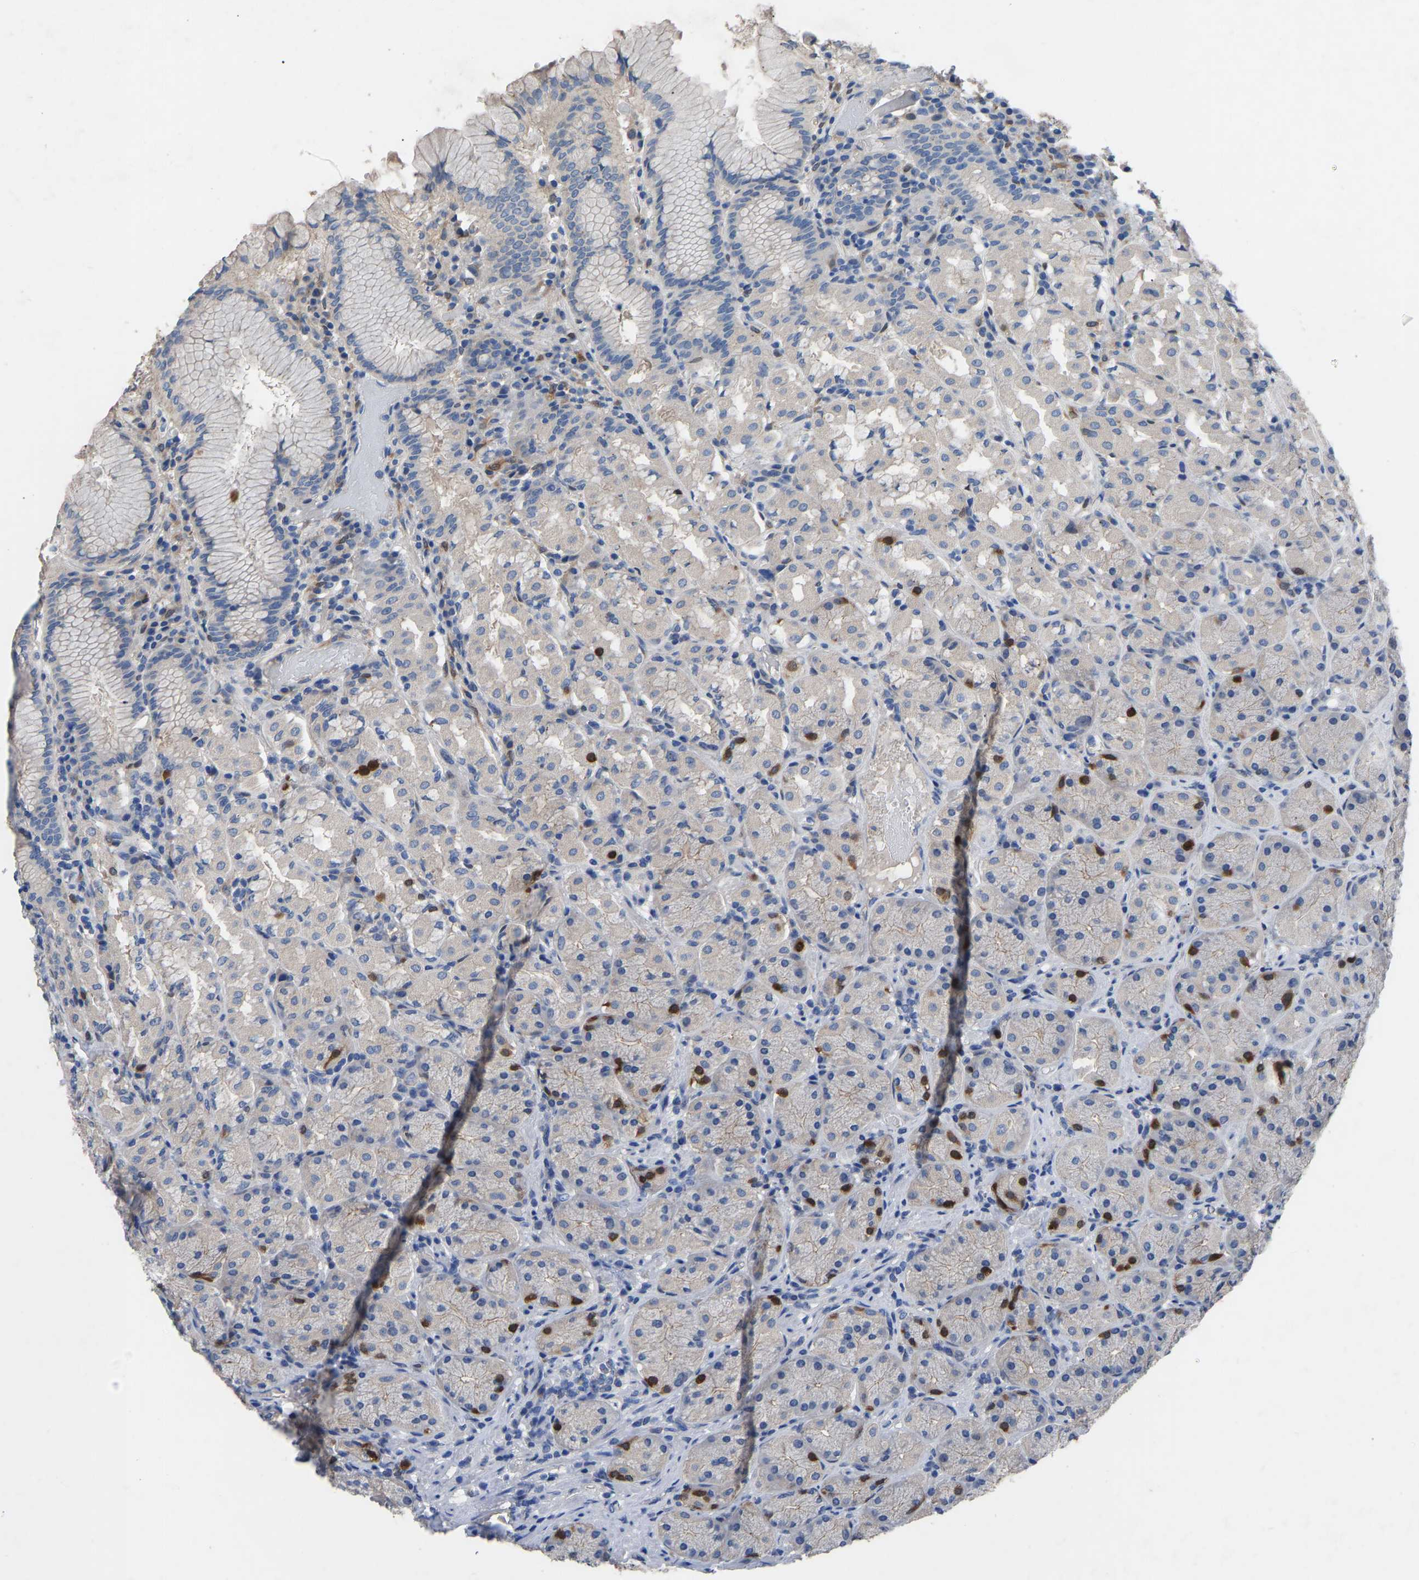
{"staining": {"intensity": "strong", "quantity": "<25%", "location": "cytoplasmic/membranous"}, "tissue": "stomach", "cell_type": "Glandular cells", "image_type": "normal", "snomed": [{"axis": "morphology", "description": "Normal tissue, NOS"}, {"axis": "topography", "description": "Stomach"}, {"axis": "topography", "description": "Stomach, lower"}], "caption": "Approximately <25% of glandular cells in benign human stomach exhibit strong cytoplasmic/membranous protein positivity as visualized by brown immunohistochemical staining.", "gene": "RBP1", "patient": {"sex": "female", "age": 56}}